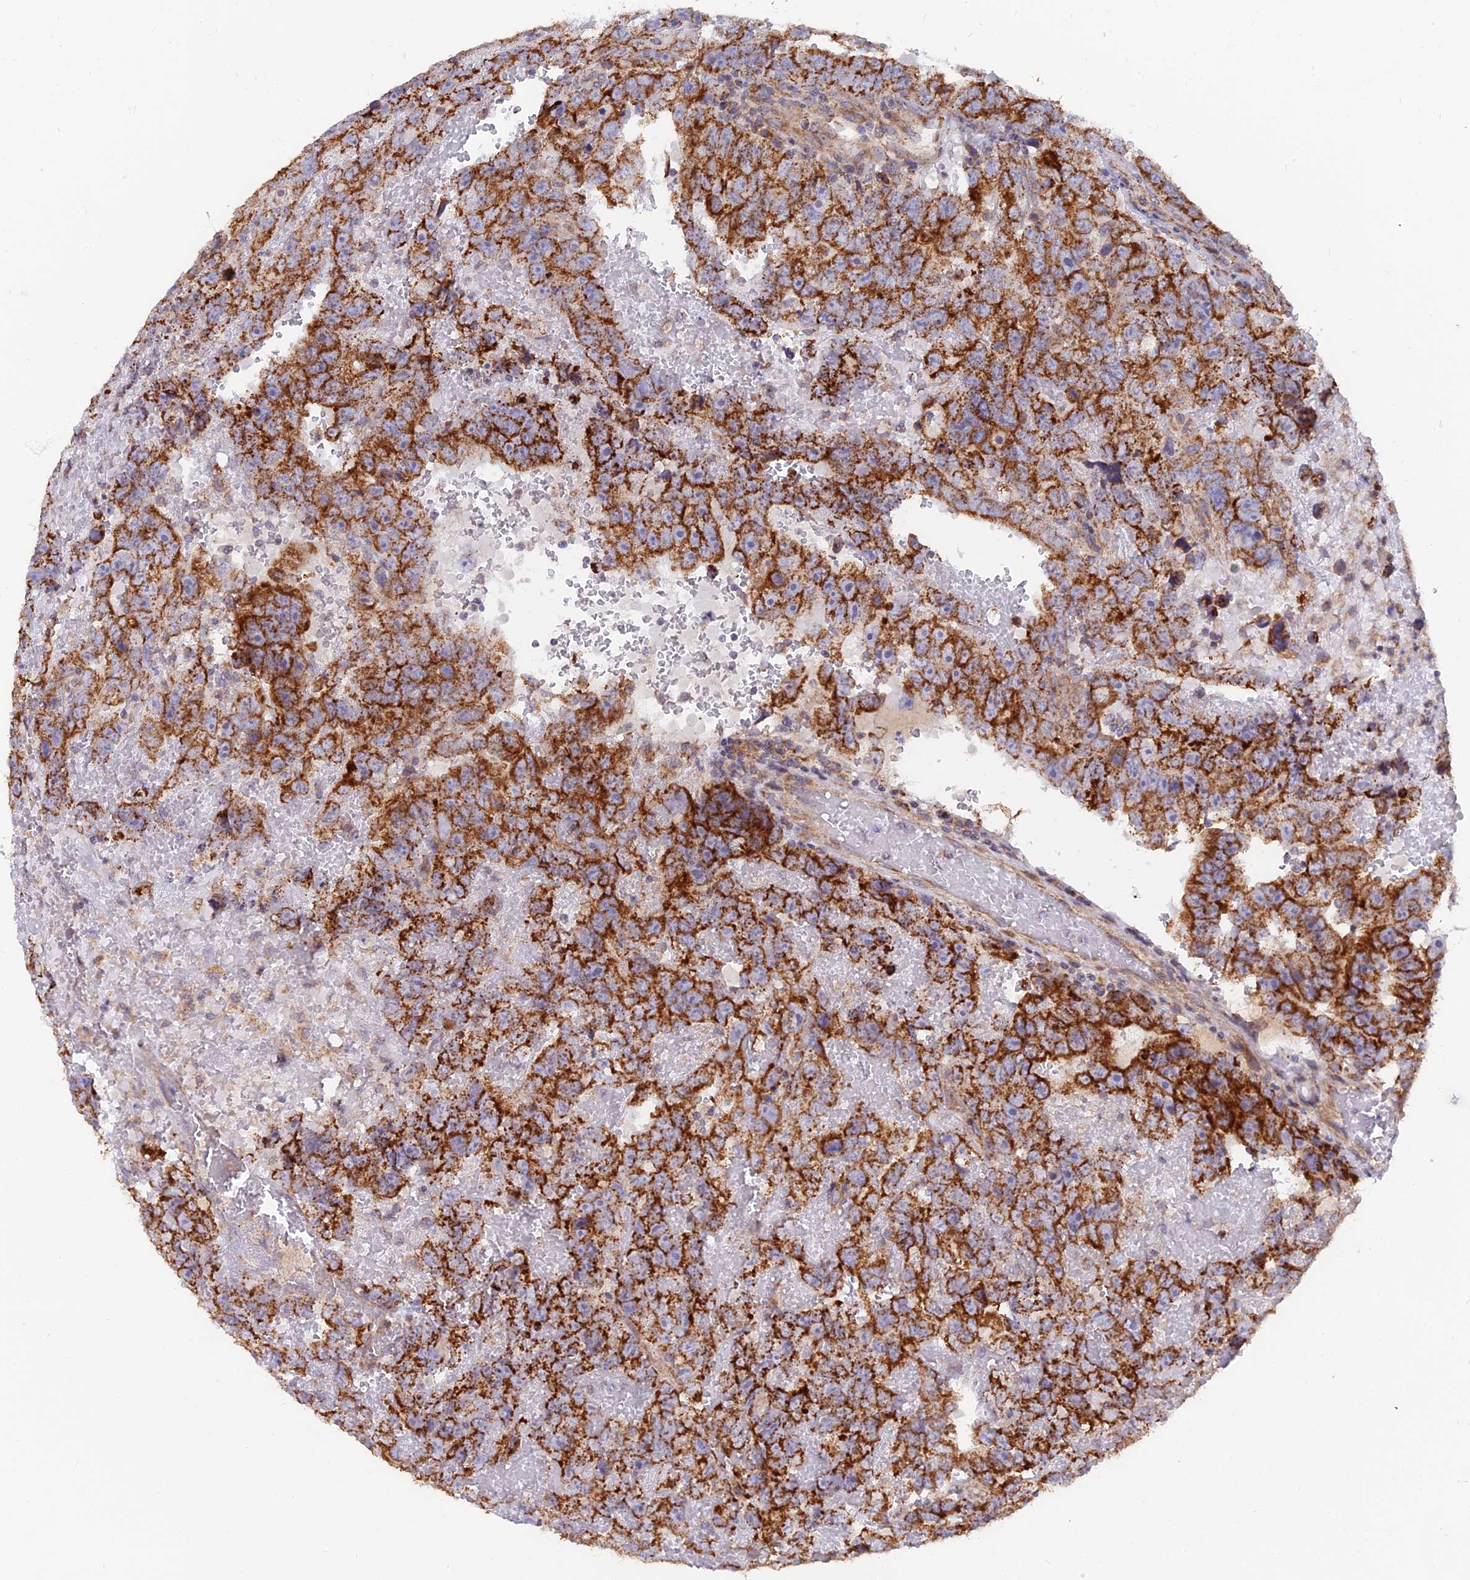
{"staining": {"intensity": "strong", "quantity": ">75%", "location": "cytoplasmic/membranous"}, "tissue": "testis cancer", "cell_type": "Tumor cells", "image_type": "cancer", "snomed": [{"axis": "morphology", "description": "Carcinoma, Embryonal, NOS"}, {"axis": "topography", "description": "Testis"}], "caption": "The micrograph reveals immunohistochemical staining of testis cancer. There is strong cytoplasmic/membranous staining is present in approximately >75% of tumor cells.", "gene": "TBC1D20", "patient": {"sex": "male", "age": 45}}